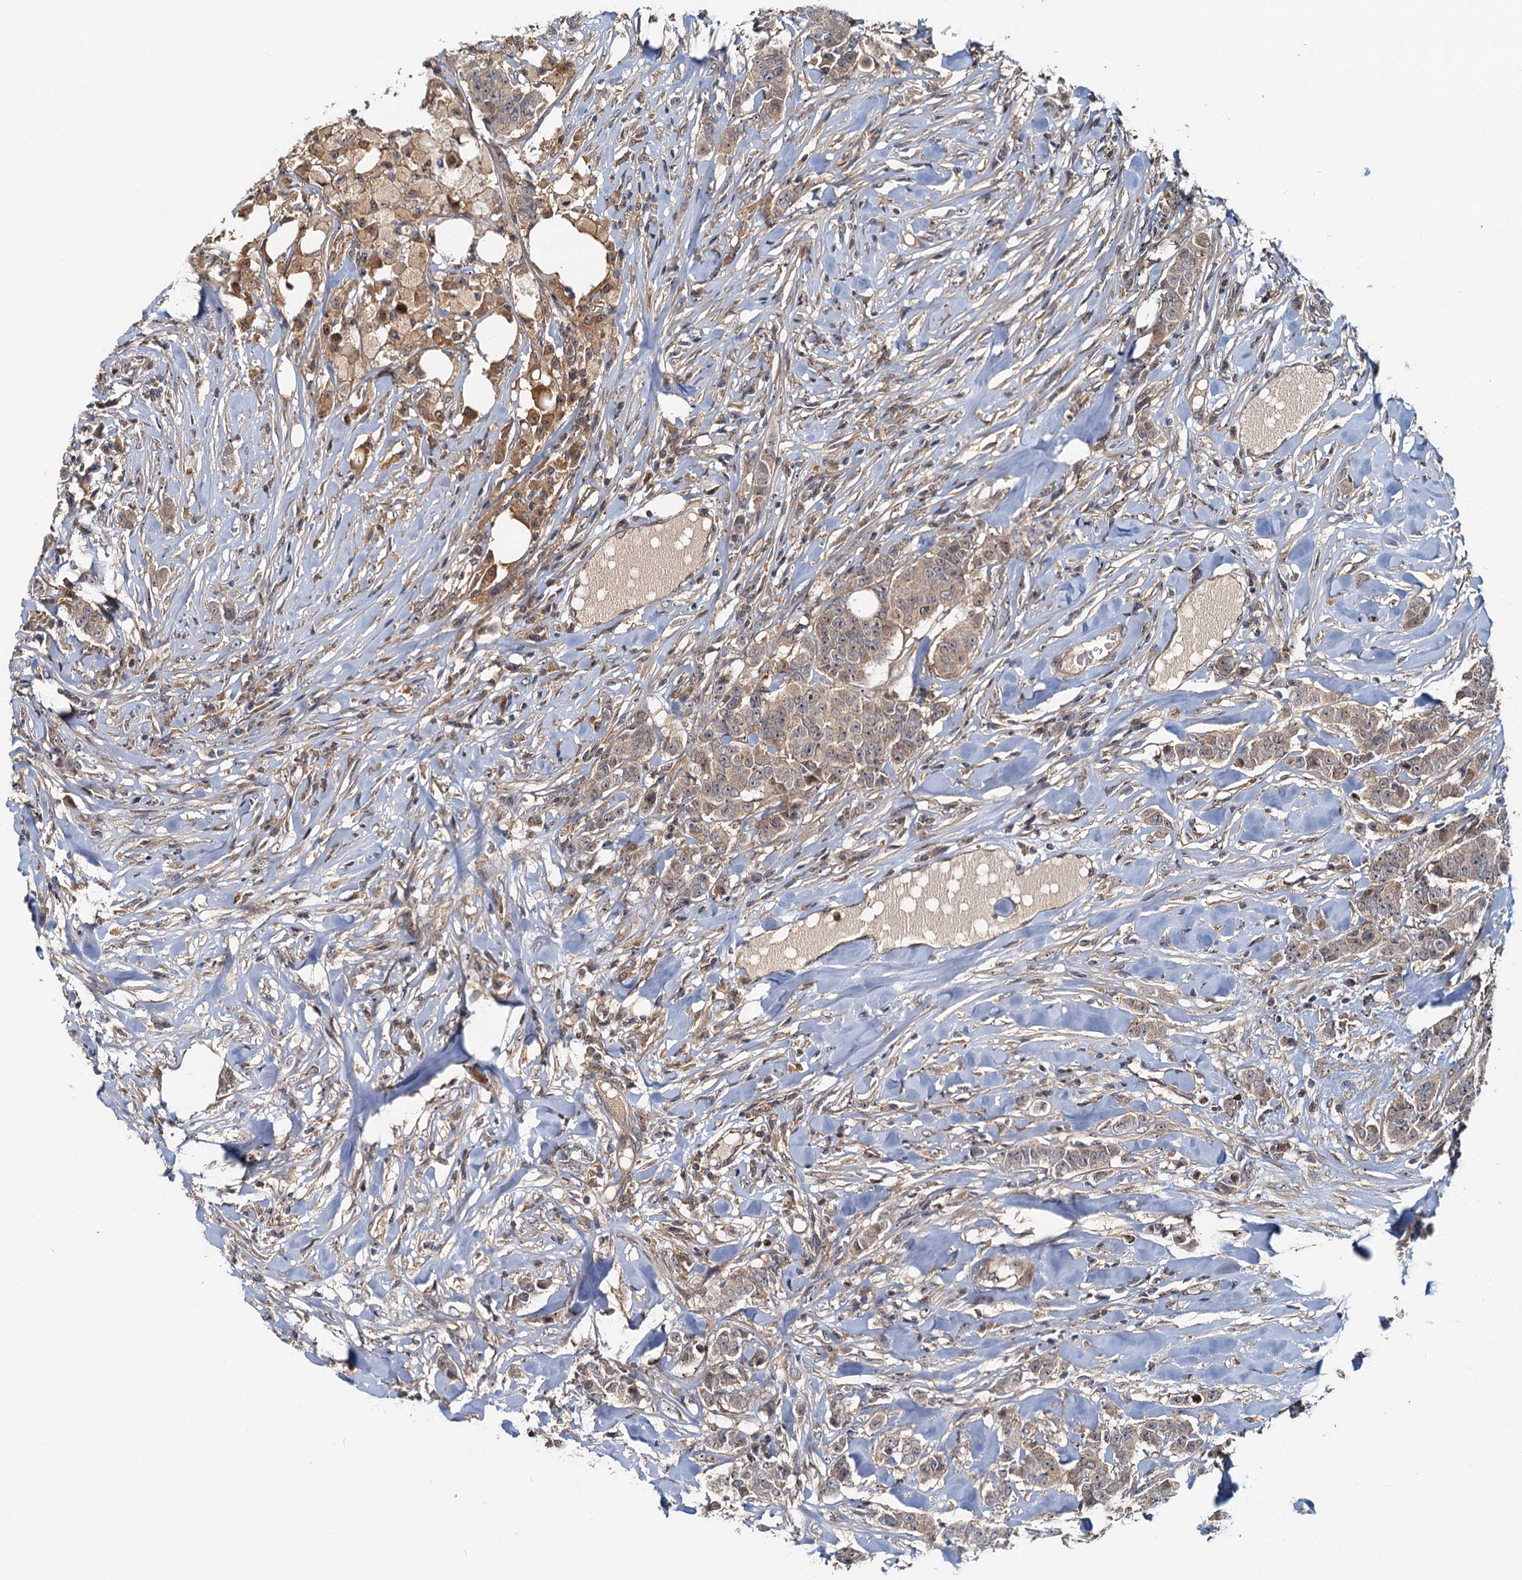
{"staining": {"intensity": "weak", "quantity": ">75%", "location": "cytoplasmic/membranous"}, "tissue": "breast cancer", "cell_type": "Tumor cells", "image_type": "cancer", "snomed": [{"axis": "morphology", "description": "Duct carcinoma"}, {"axis": "topography", "description": "Breast"}], "caption": "IHC of human breast cancer reveals low levels of weak cytoplasmic/membranous staining in about >75% of tumor cells.", "gene": "TOLLIP", "patient": {"sex": "female", "age": 40}}